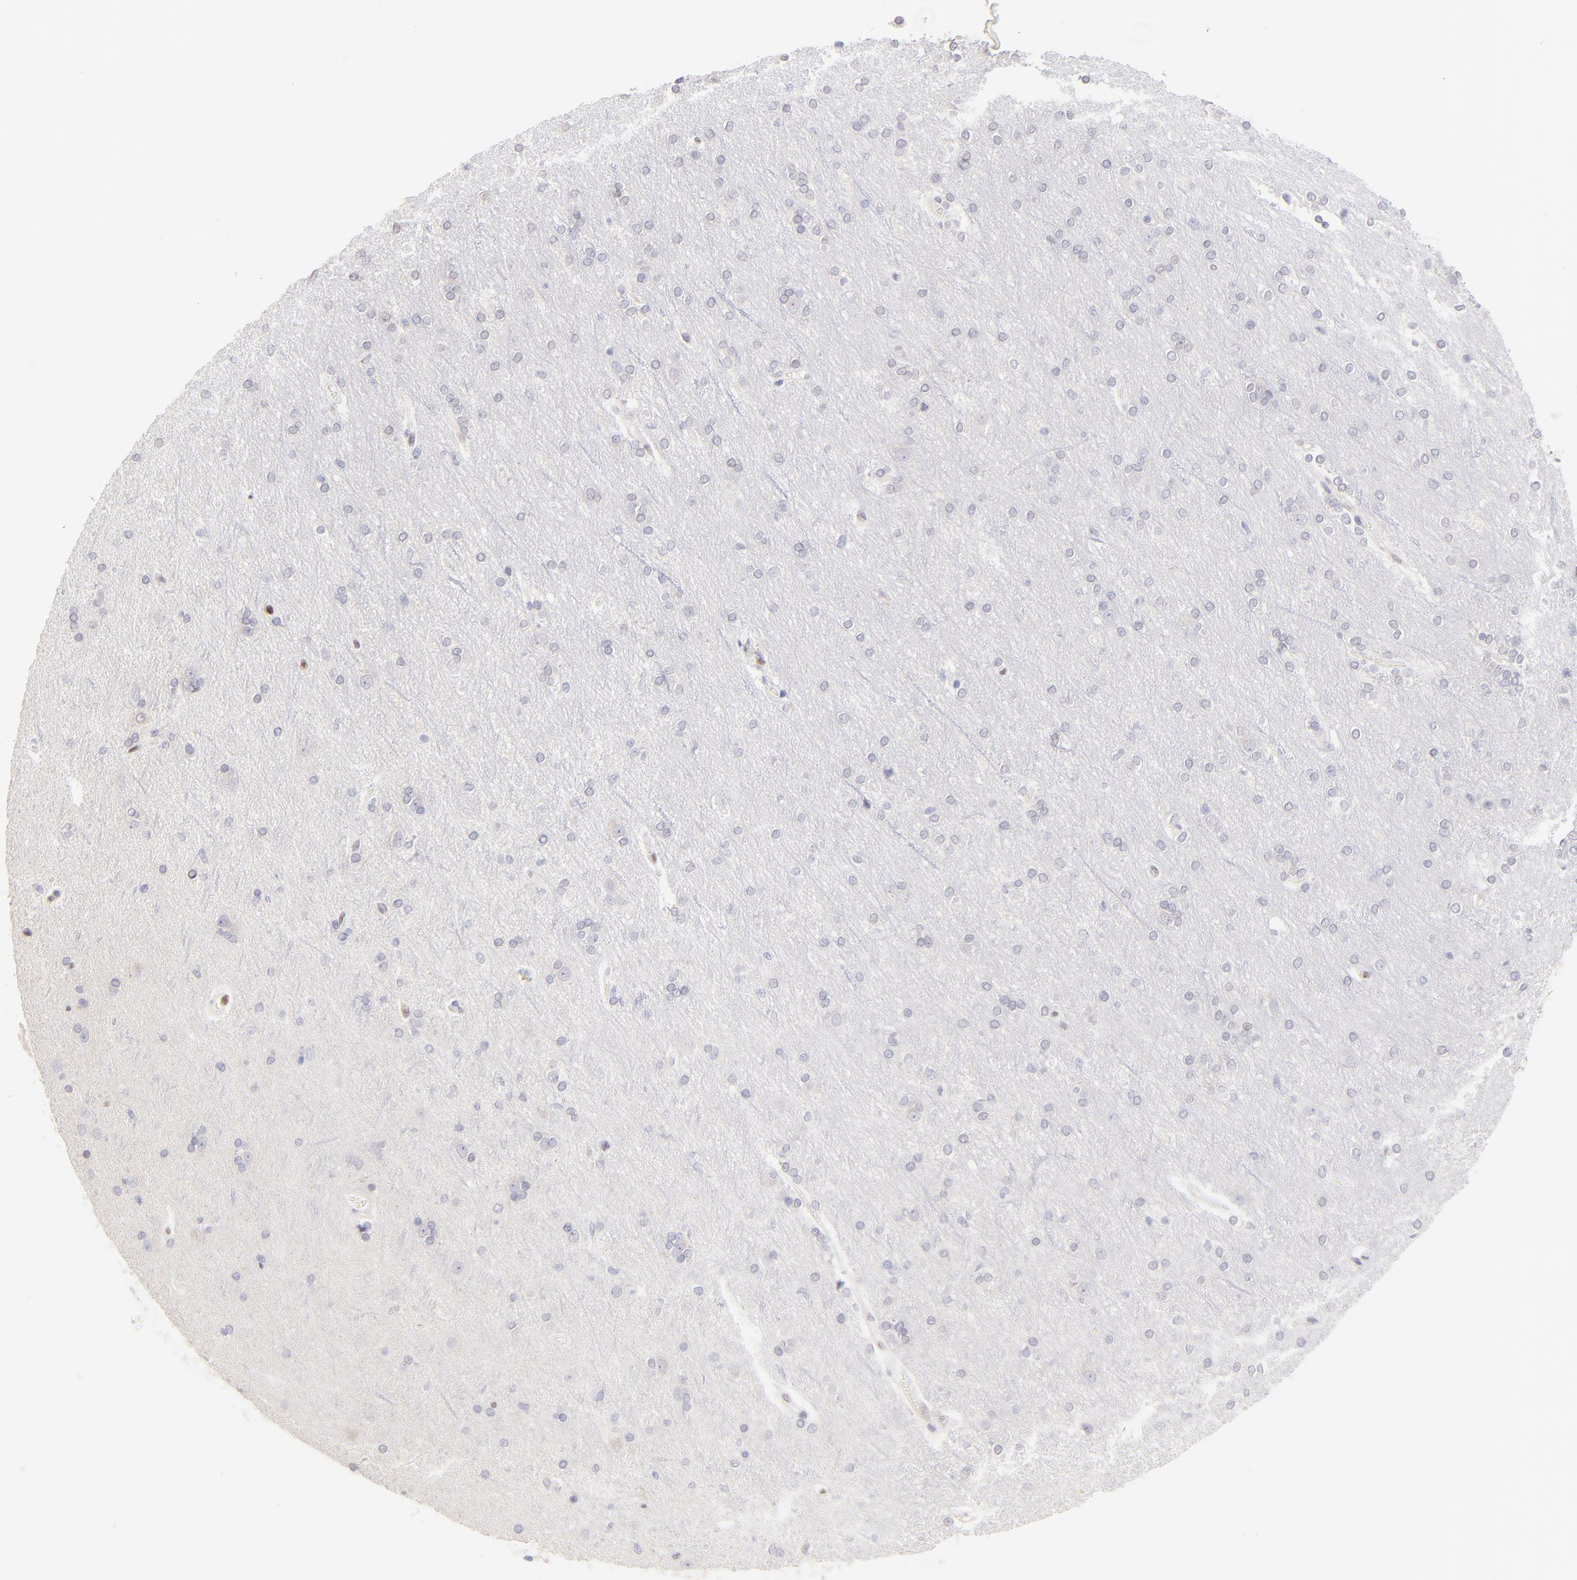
{"staining": {"intensity": "negative", "quantity": "none", "location": "none"}, "tissue": "cerebral cortex", "cell_type": "Endothelial cells", "image_type": "normal", "snomed": [{"axis": "morphology", "description": "Normal tissue, NOS"}, {"axis": "topography", "description": "Cerebral cortex"}], "caption": "Immunohistochemical staining of benign human cerebral cortex displays no significant positivity in endothelial cells. The staining is performed using DAB brown chromogen with nuclei counter-stained in using hematoxylin.", "gene": "KLF4", "patient": {"sex": "female", "age": 54}}